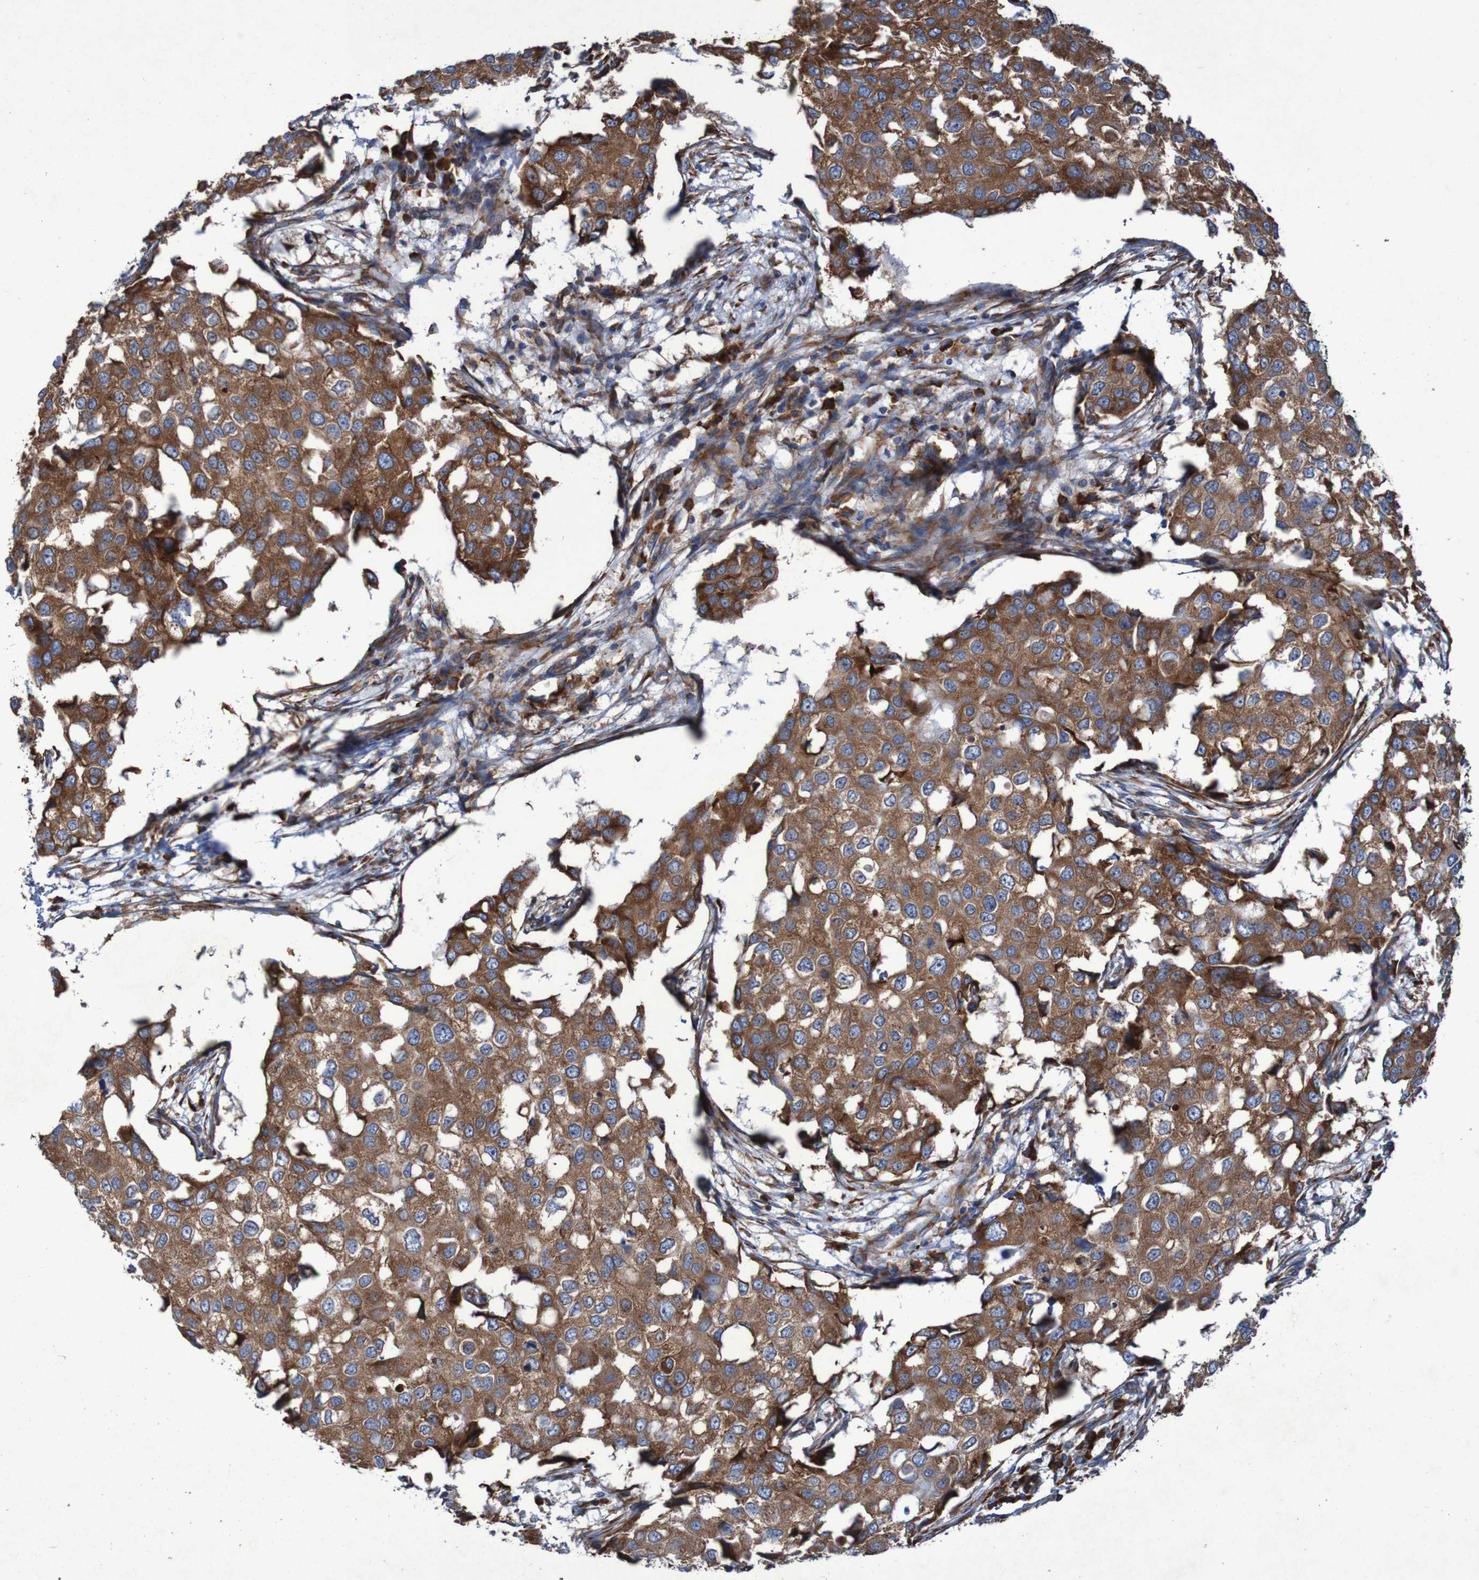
{"staining": {"intensity": "strong", "quantity": ">75%", "location": "cytoplasmic/membranous"}, "tissue": "breast cancer", "cell_type": "Tumor cells", "image_type": "cancer", "snomed": [{"axis": "morphology", "description": "Duct carcinoma"}, {"axis": "topography", "description": "Breast"}], "caption": "Tumor cells show high levels of strong cytoplasmic/membranous positivity in approximately >75% of cells in breast infiltrating ductal carcinoma.", "gene": "RPL10", "patient": {"sex": "female", "age": 27}}